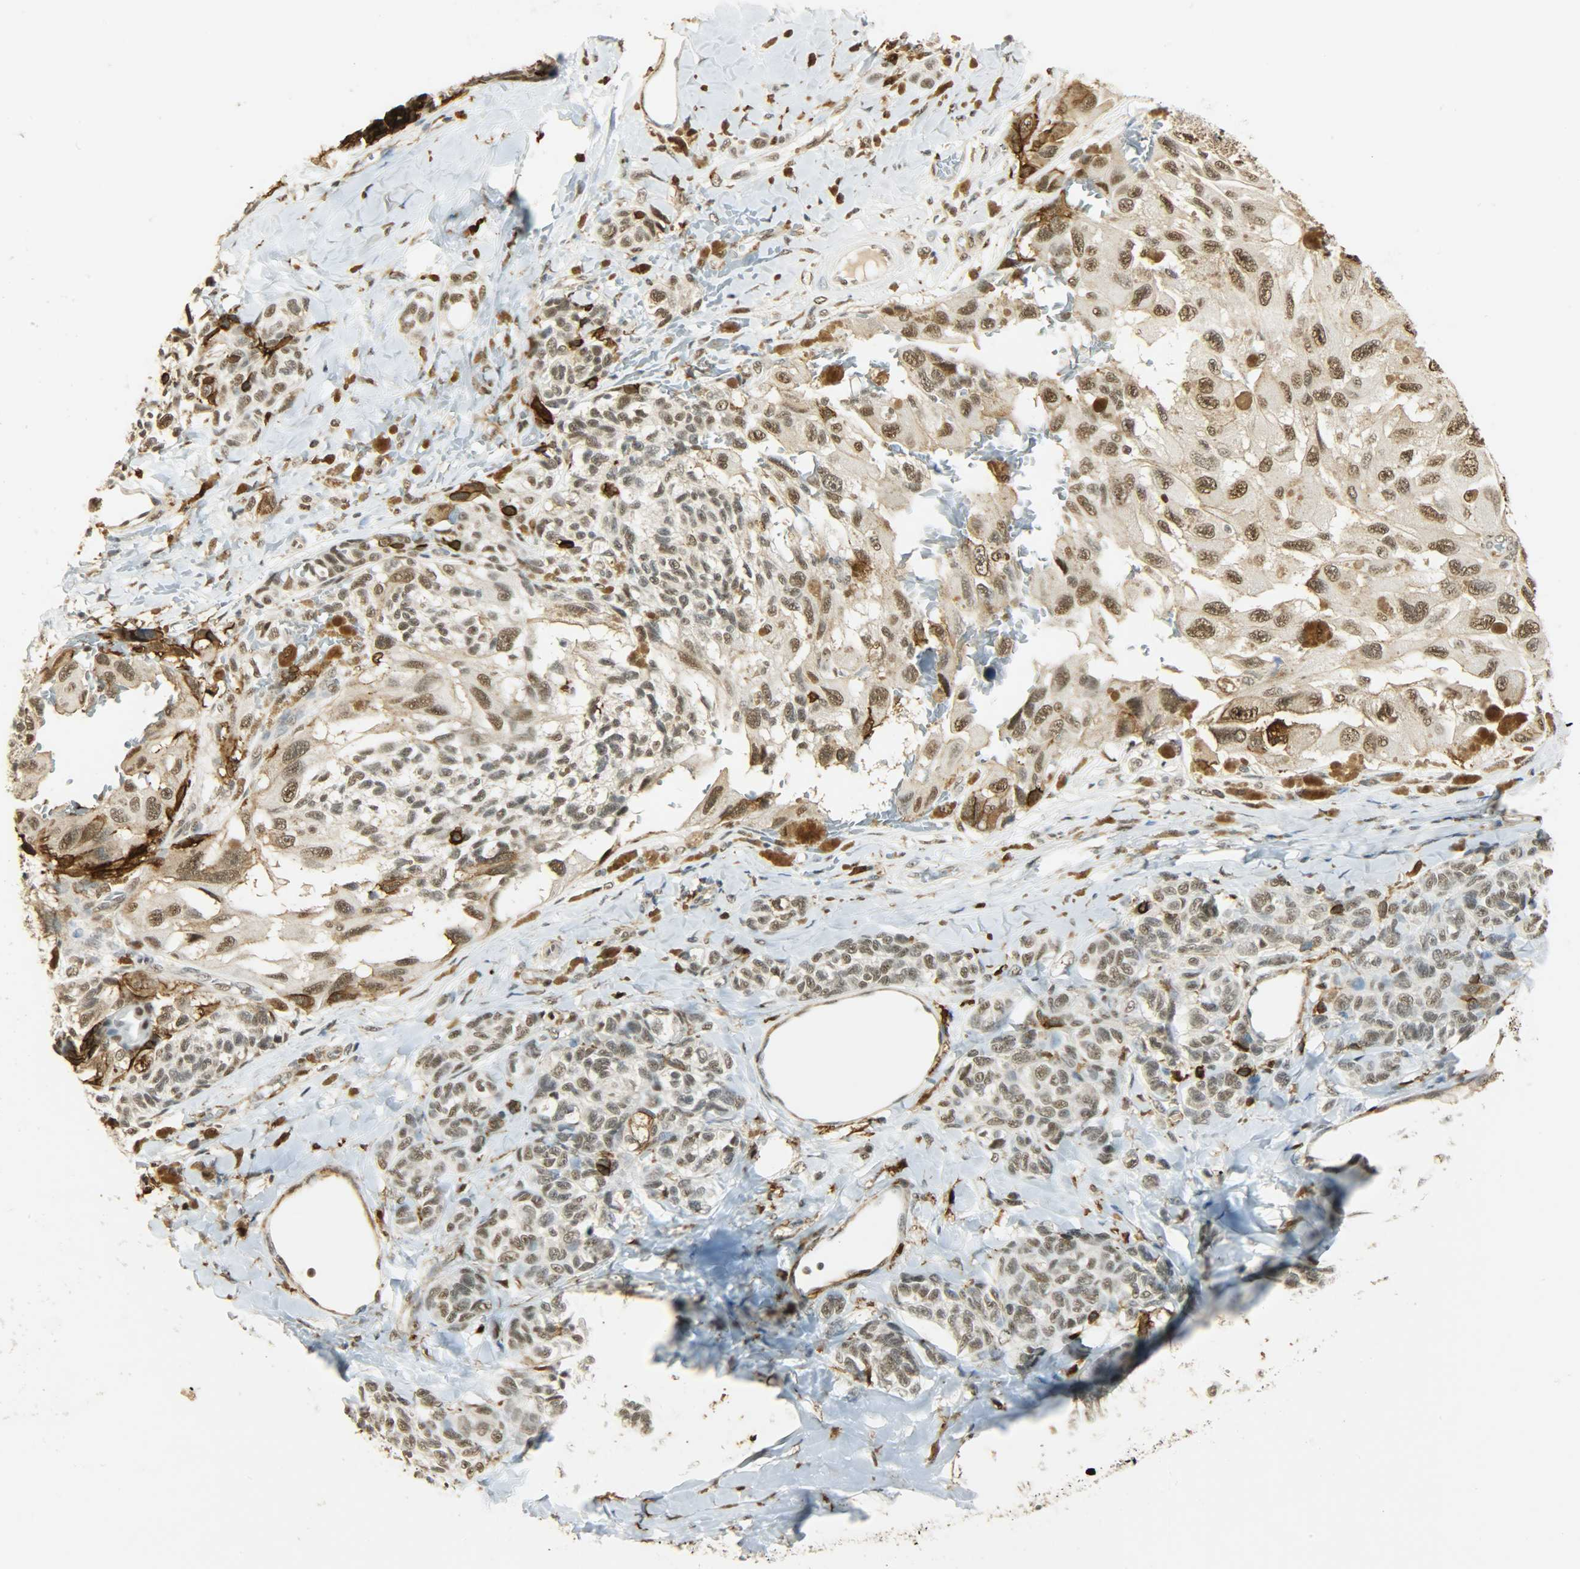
{"staining": {"intensity": "strong", "quantity": ">75%", "location": "cytoplasmic/membranous,nuclear"}, "tissue": "melanoma", "cell_type": "Tumor cells", "image_type": "cancer", "snomed": [{"axis": "morphology", "description": "Malignant melanoma, NOS"}, {"axis": "topography", "description": "Skin"}], "caption": "Malignant melanoma was stained to show a protein in brown. There is high levels of strong cytoplasmic/membranous and nuclear expression in about >75% of tumor cells.", "gene": "NGFR", "patient": {"sex": "female", "age": 73}}